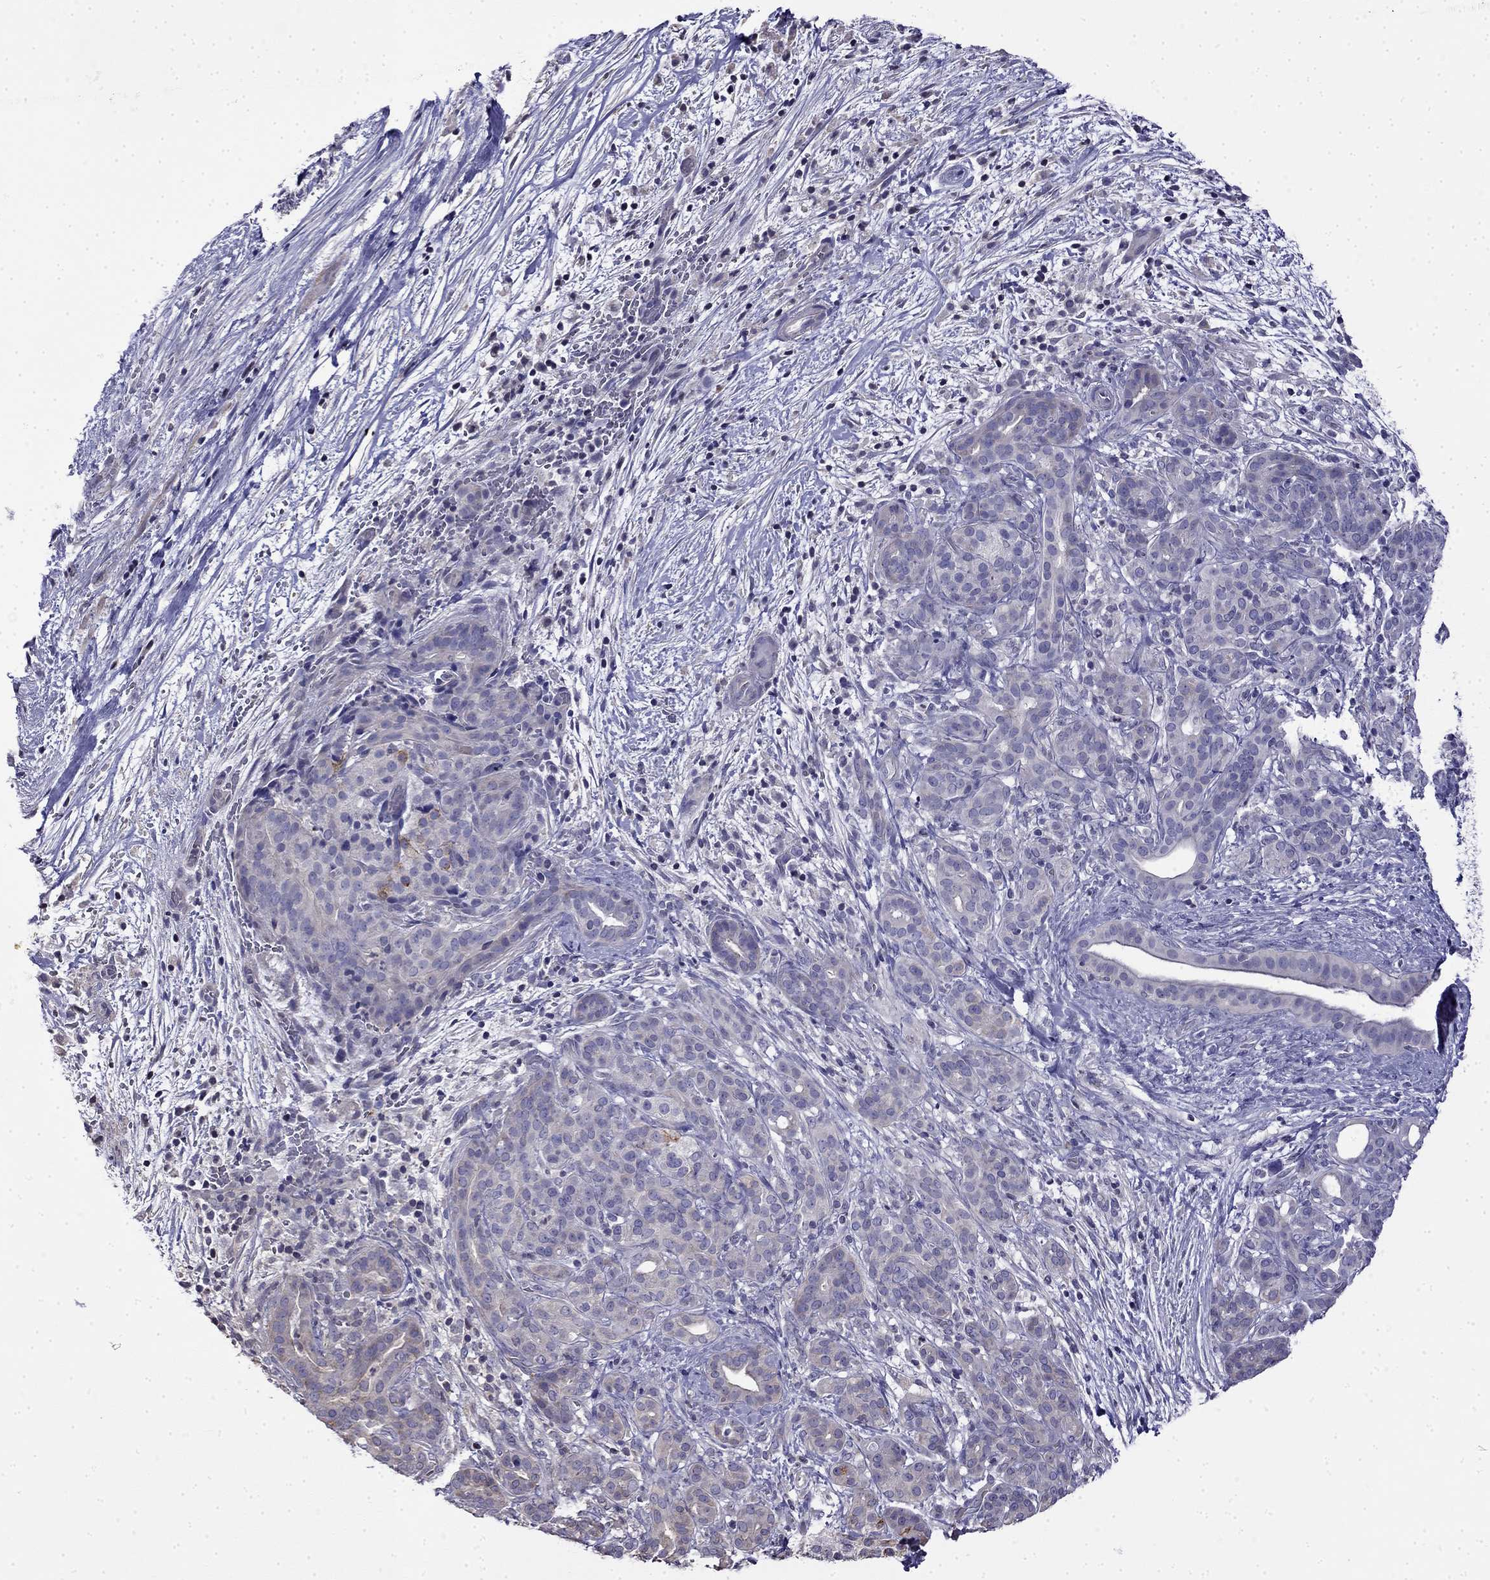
{"staining": {"intensity": "negative", "quantity": "none", "location": "none"}, "tissue": "pancreatic cancer", "cell_type": "Tumor cells", "image_type": "cancer", "snomed": [{"axis": "morphology", "description": "Adenocarcinoma, NOS"}, {"axis": "topography", "description": "Pancreas"}], "caption": "Pancreatic cancer stained for a protein using IHC displays no staining tumor cells.", "gene": "GUCA1B", "patient": {"sex": "male", "age": 44}}